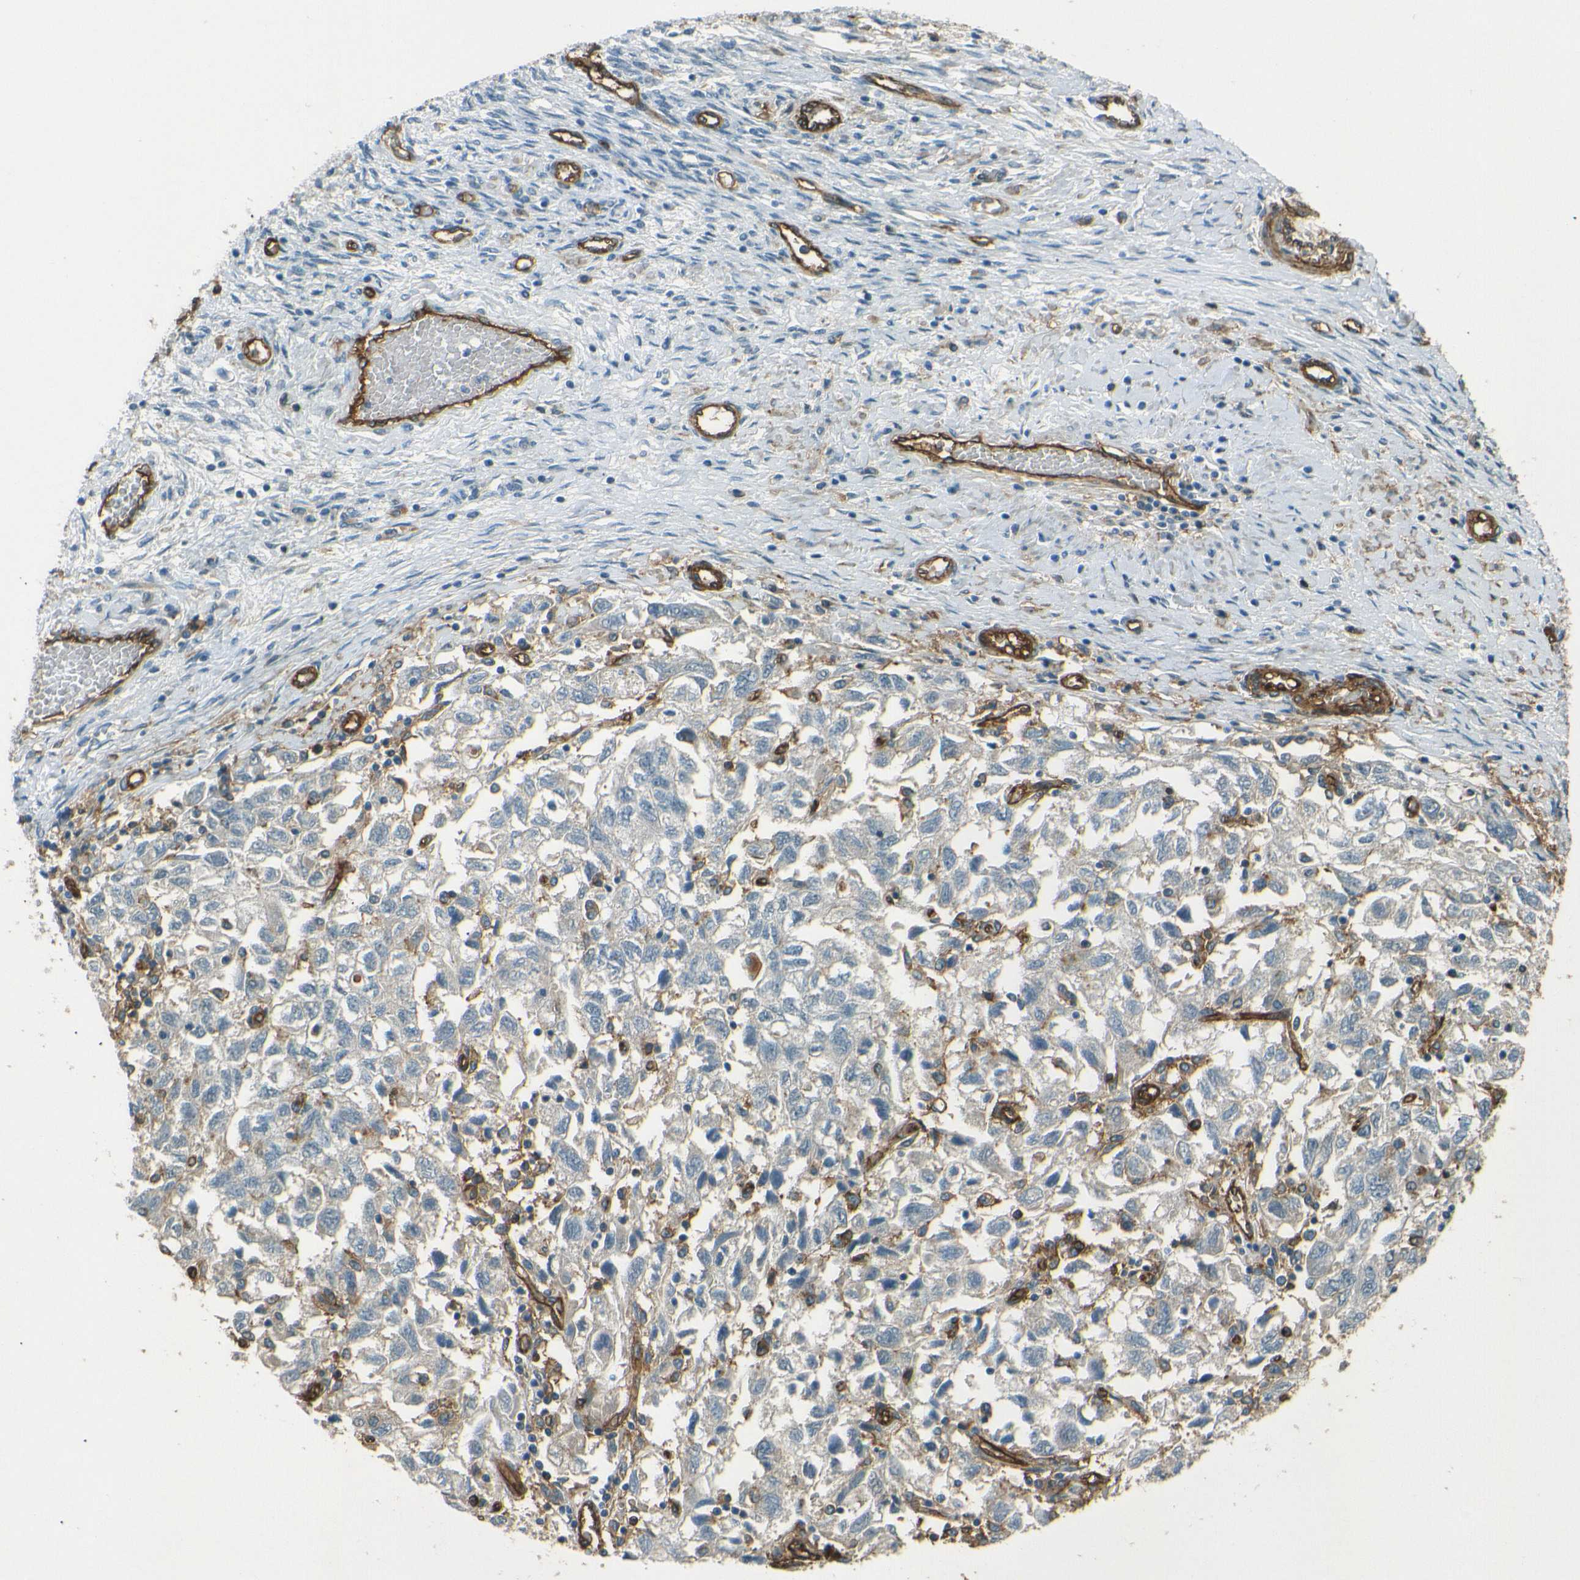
{"staining": {"intensity": "negative", "quantity": "none", "location": "none"}, "tissue": "ovarian cancer", "cell_type": "Tumor cells", "image_type": "cancer", "snomed": [{"axis": "morphology", "description": "Carcinoma, NOS"}, {"axis": "morphology", "description": "Cystadenocarcinoma, serous, NOS"}, {"axis": "topography", "description": "Ovary"}], "caption": "Human carcinoma (ovarian) stained for a protein using immunohistochemistry (IHC) displays no staining in tumor cells.", "gene": "ENTPD1", "patient": {"sex": "female", "age": 69}}